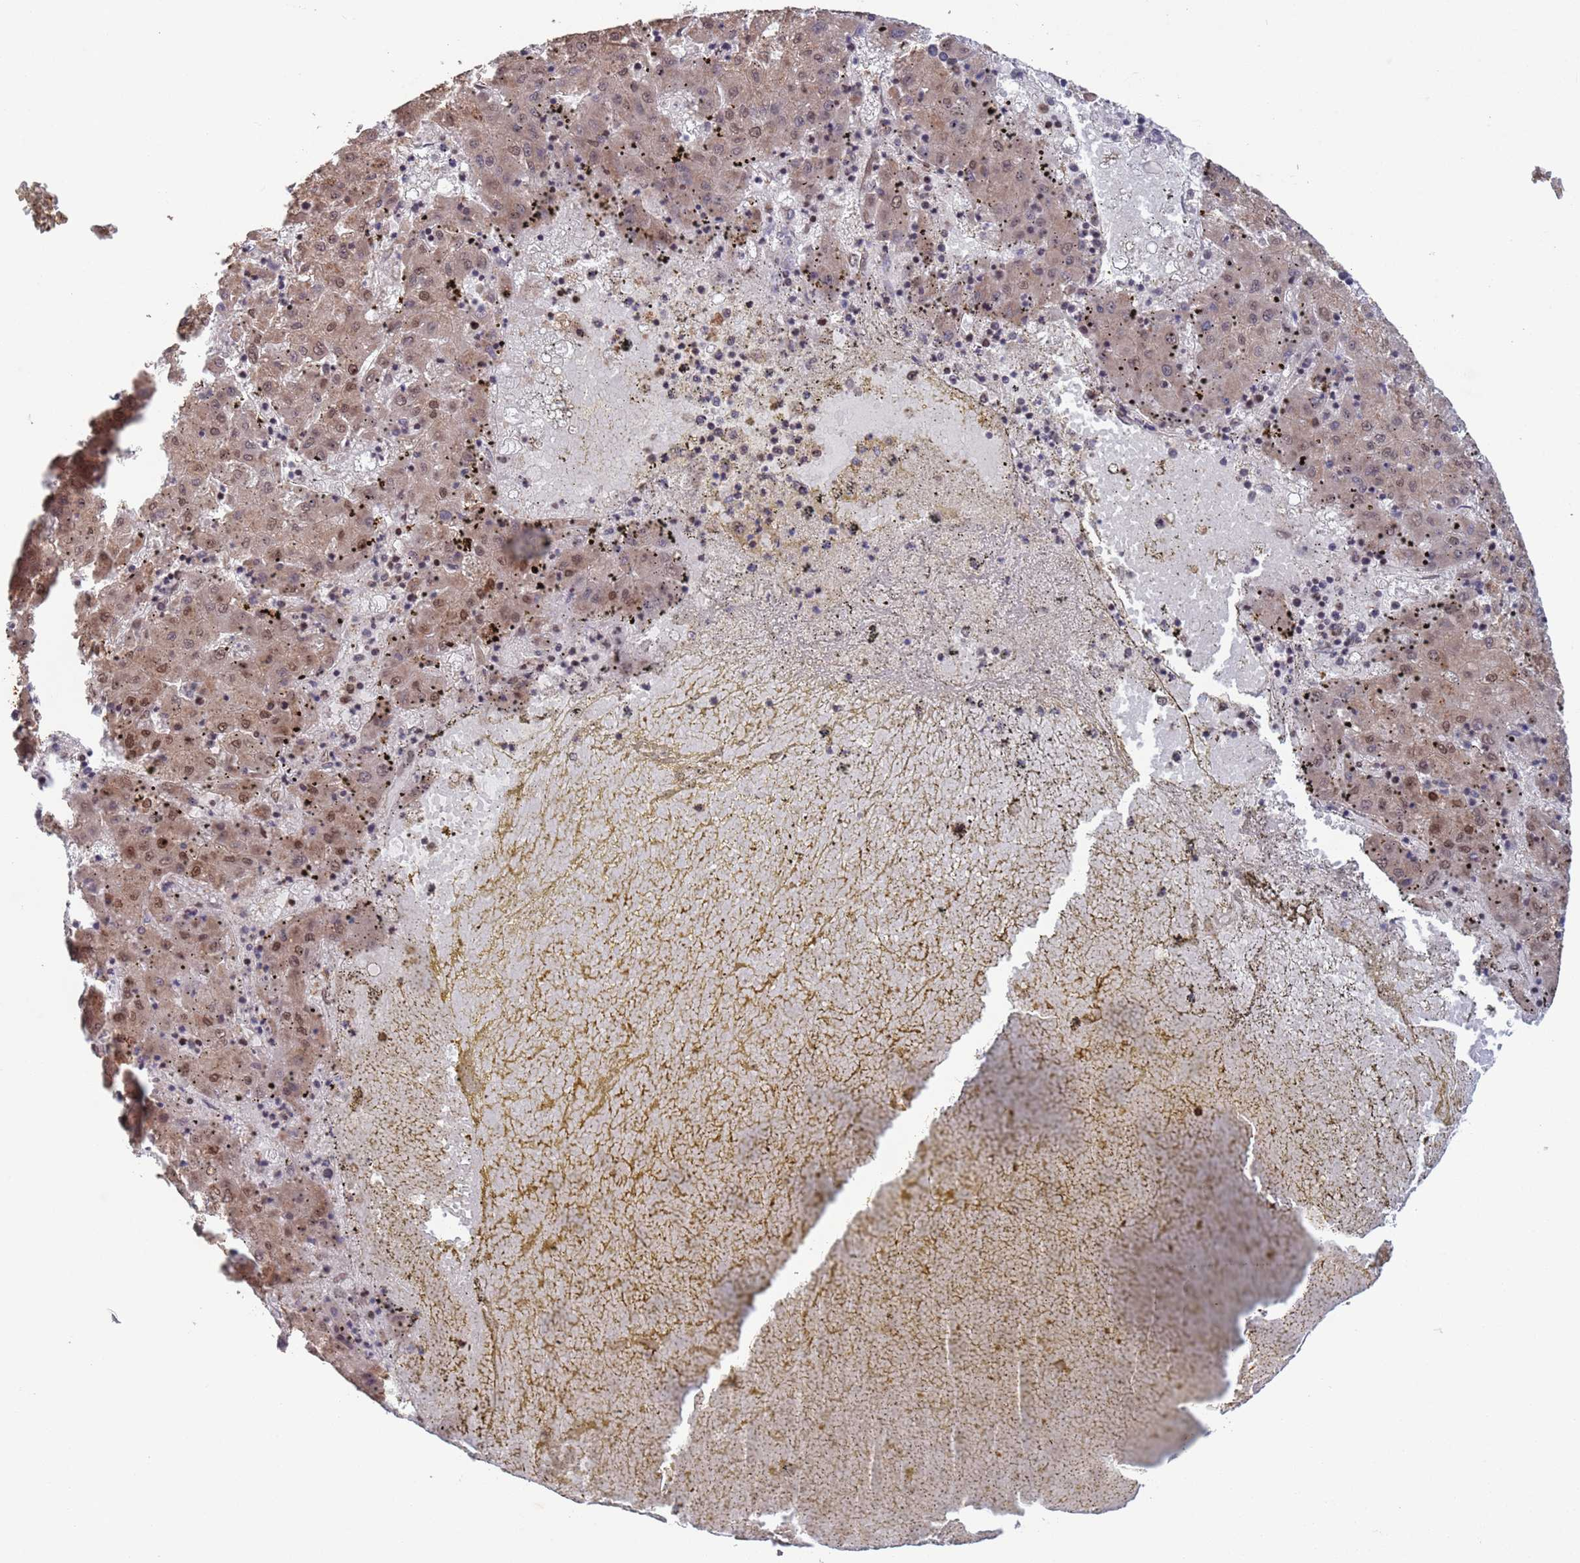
{"staining": {"intensity": "moderate", "quantity": ">75%", "location": "cytoplasmic/membranous,nuclear"}, "tissue": "liver cancer", "cell_type": "Tumor cells", "image_type": "cancer", "snomed": [{"axis": "morphology", "description": "Carcinoma, Hepatocellular, NOS"}, {"axis": "topography", "description": "Liver"}], "caption": "Immunohistochemistry (IHC) photomicrograph of human hepatocellular carcinoma (liver) stained for a protein (brown), which reveals medium levels of moderate cytoplasmic/membranous and nuclear staining in approximately >75% of tumor cells.", "gene": "FUBP3", "patient": {"sex": "male", "age": 72}}